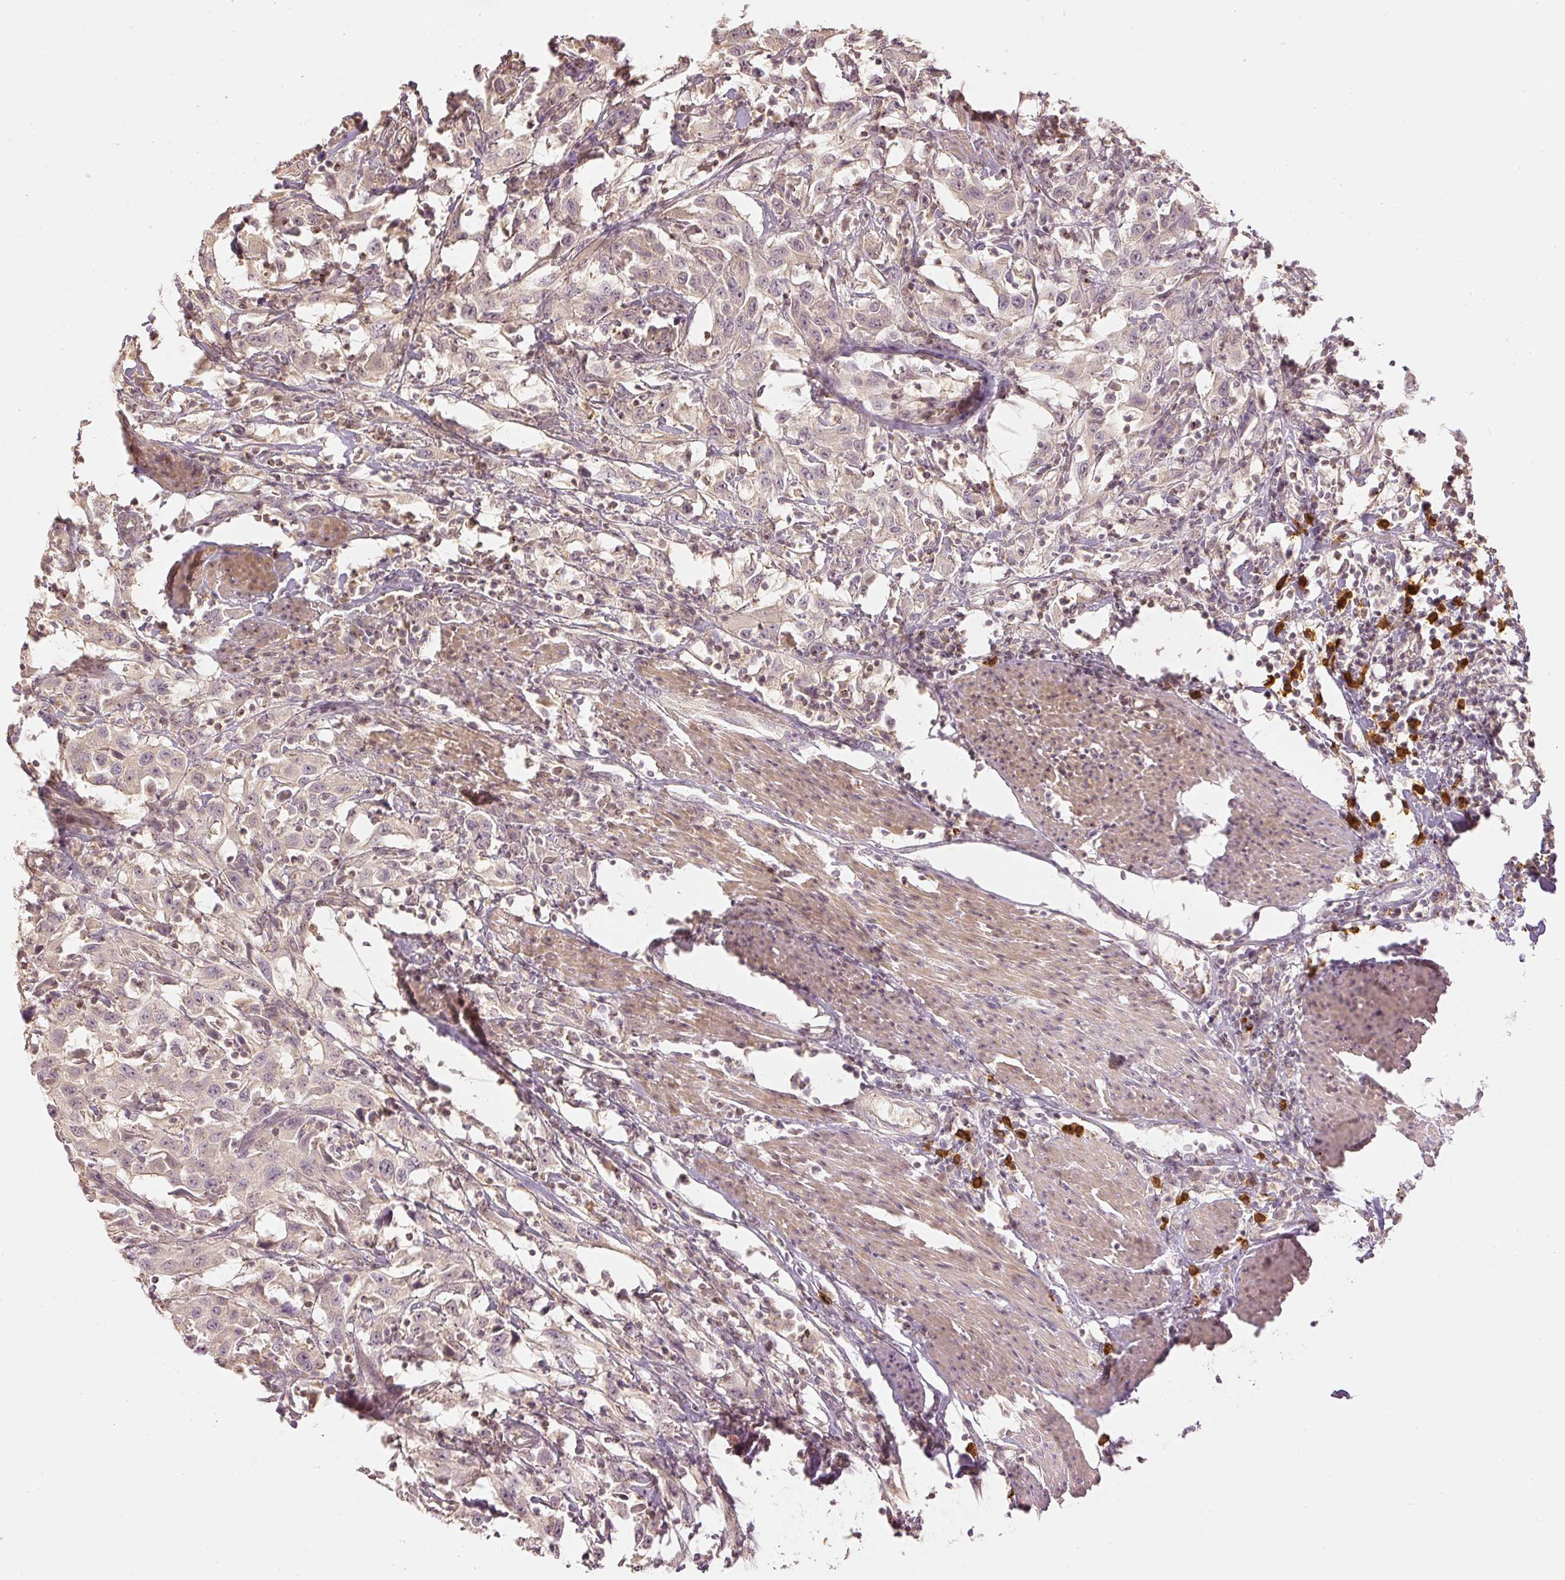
{"staining": {"intensity": "weak", "quantity": "<25%", "location": "cytoplasmic/membranous"}, "tissue": "urothelial cancer", "cell_type": "Tumor cells", "image_type": "cancer", "snomed": [{"axis": "morphology", "description": "Urothelial carcinoma, High grade"}, {"axis": "topography", "description": "Urinary bladder"}], "caption": "Immunohistochemical staining of high-grade urothelial carcinoma exhibits no significant positivity in tumor cells.", "gene": "GZMA", "patient": {"sex": "male", "age": 61}}